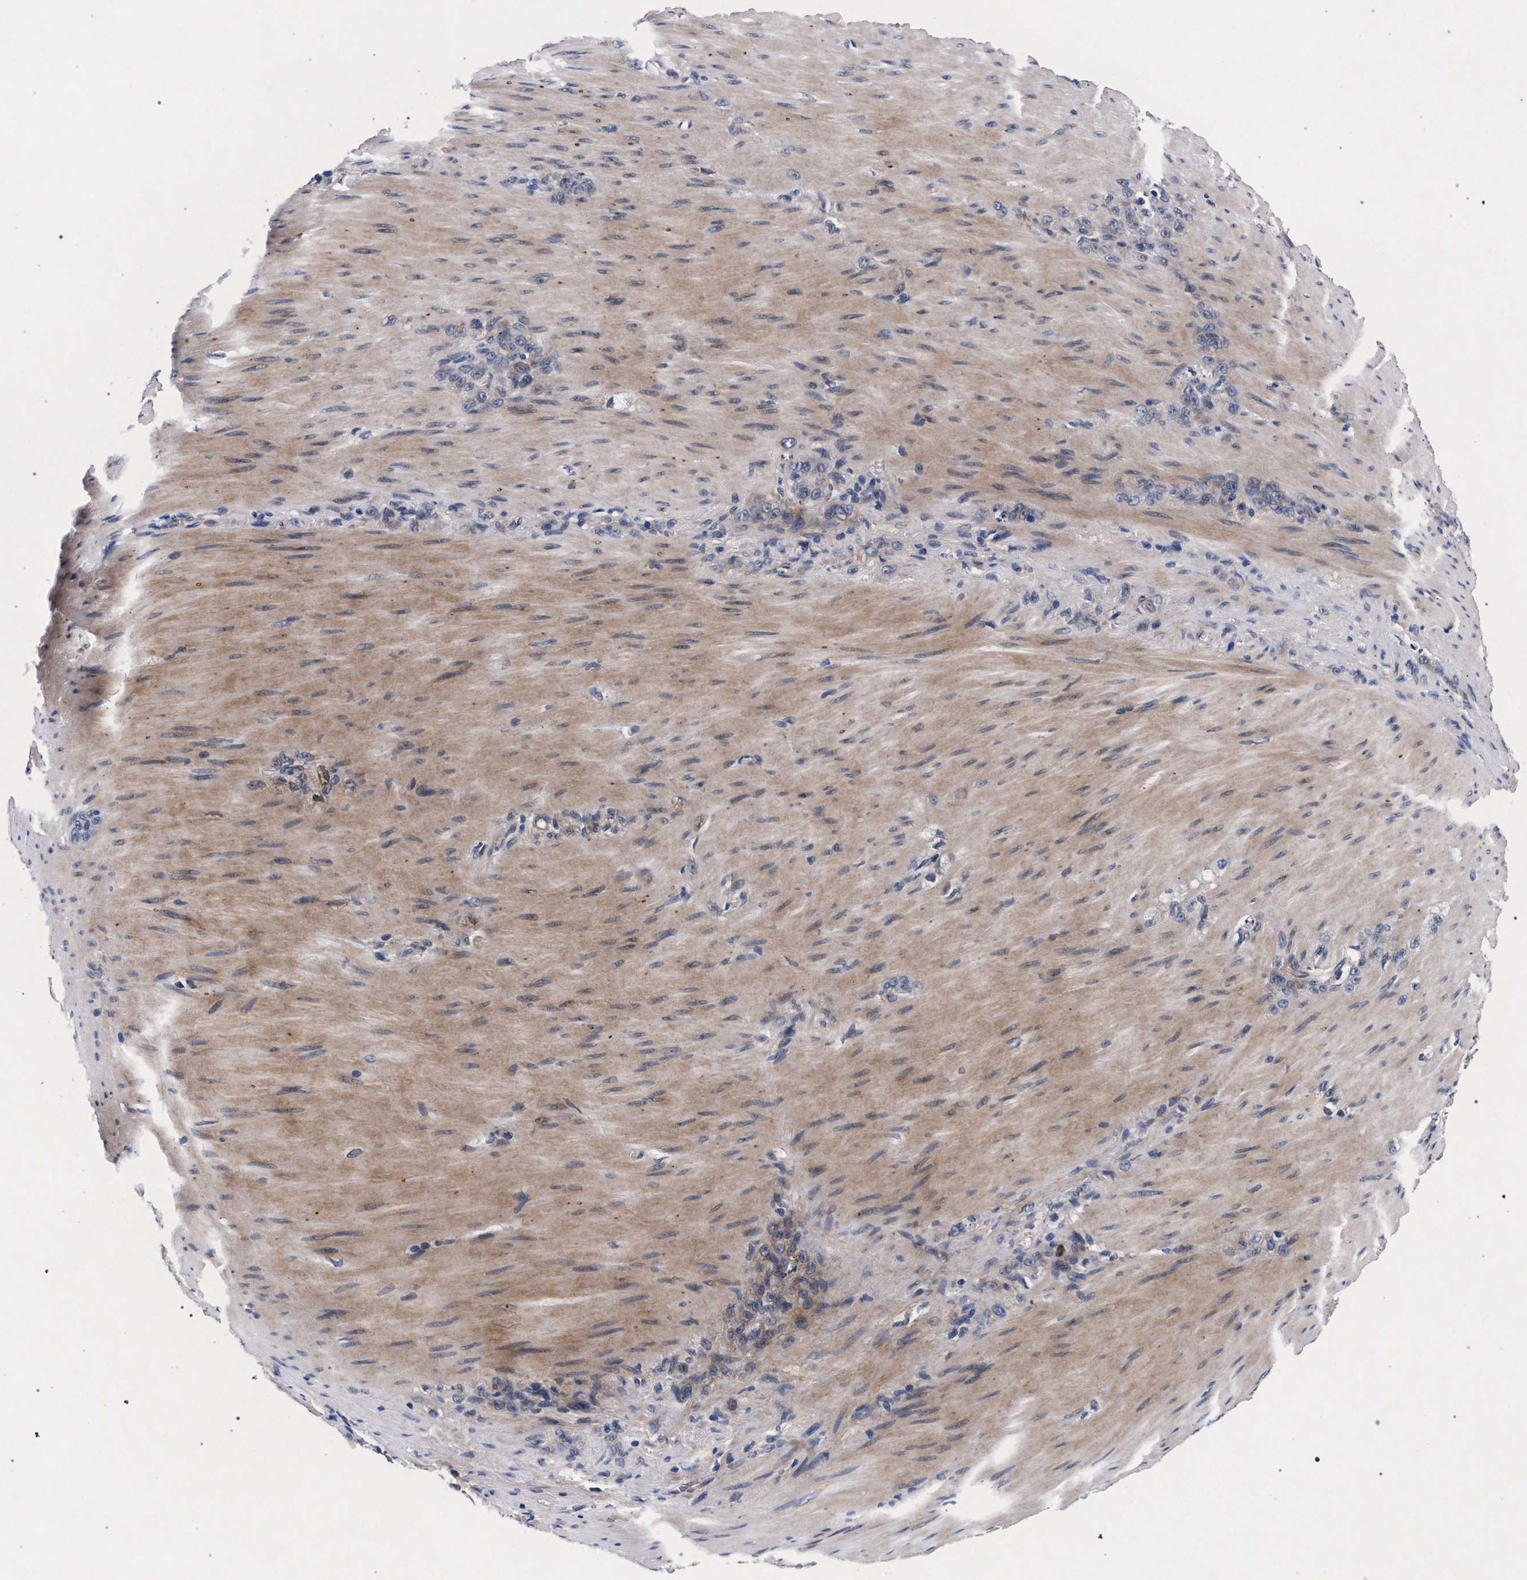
{"staining": {"intensity": "weak", "quantity": "<25%", "location": "cytoplasmic/membranous"}, "tissue": "stomach cancer", "cell_type": "Tumor cells", "image_type": "cancer", "snomed": [{"axis": "morphology", "description": "Normal tissue, NOS"}, {"axis": "morphology", "description": "Adenocarcinoma, NOS"}, {"axis": "topography", "description": "Stomach"}], "caption": "IHC of human stomach cancer demonstrates no positivity in tumor cells.", "gene": "NEK7", "patient": {"sex": "male", "age": 82}}